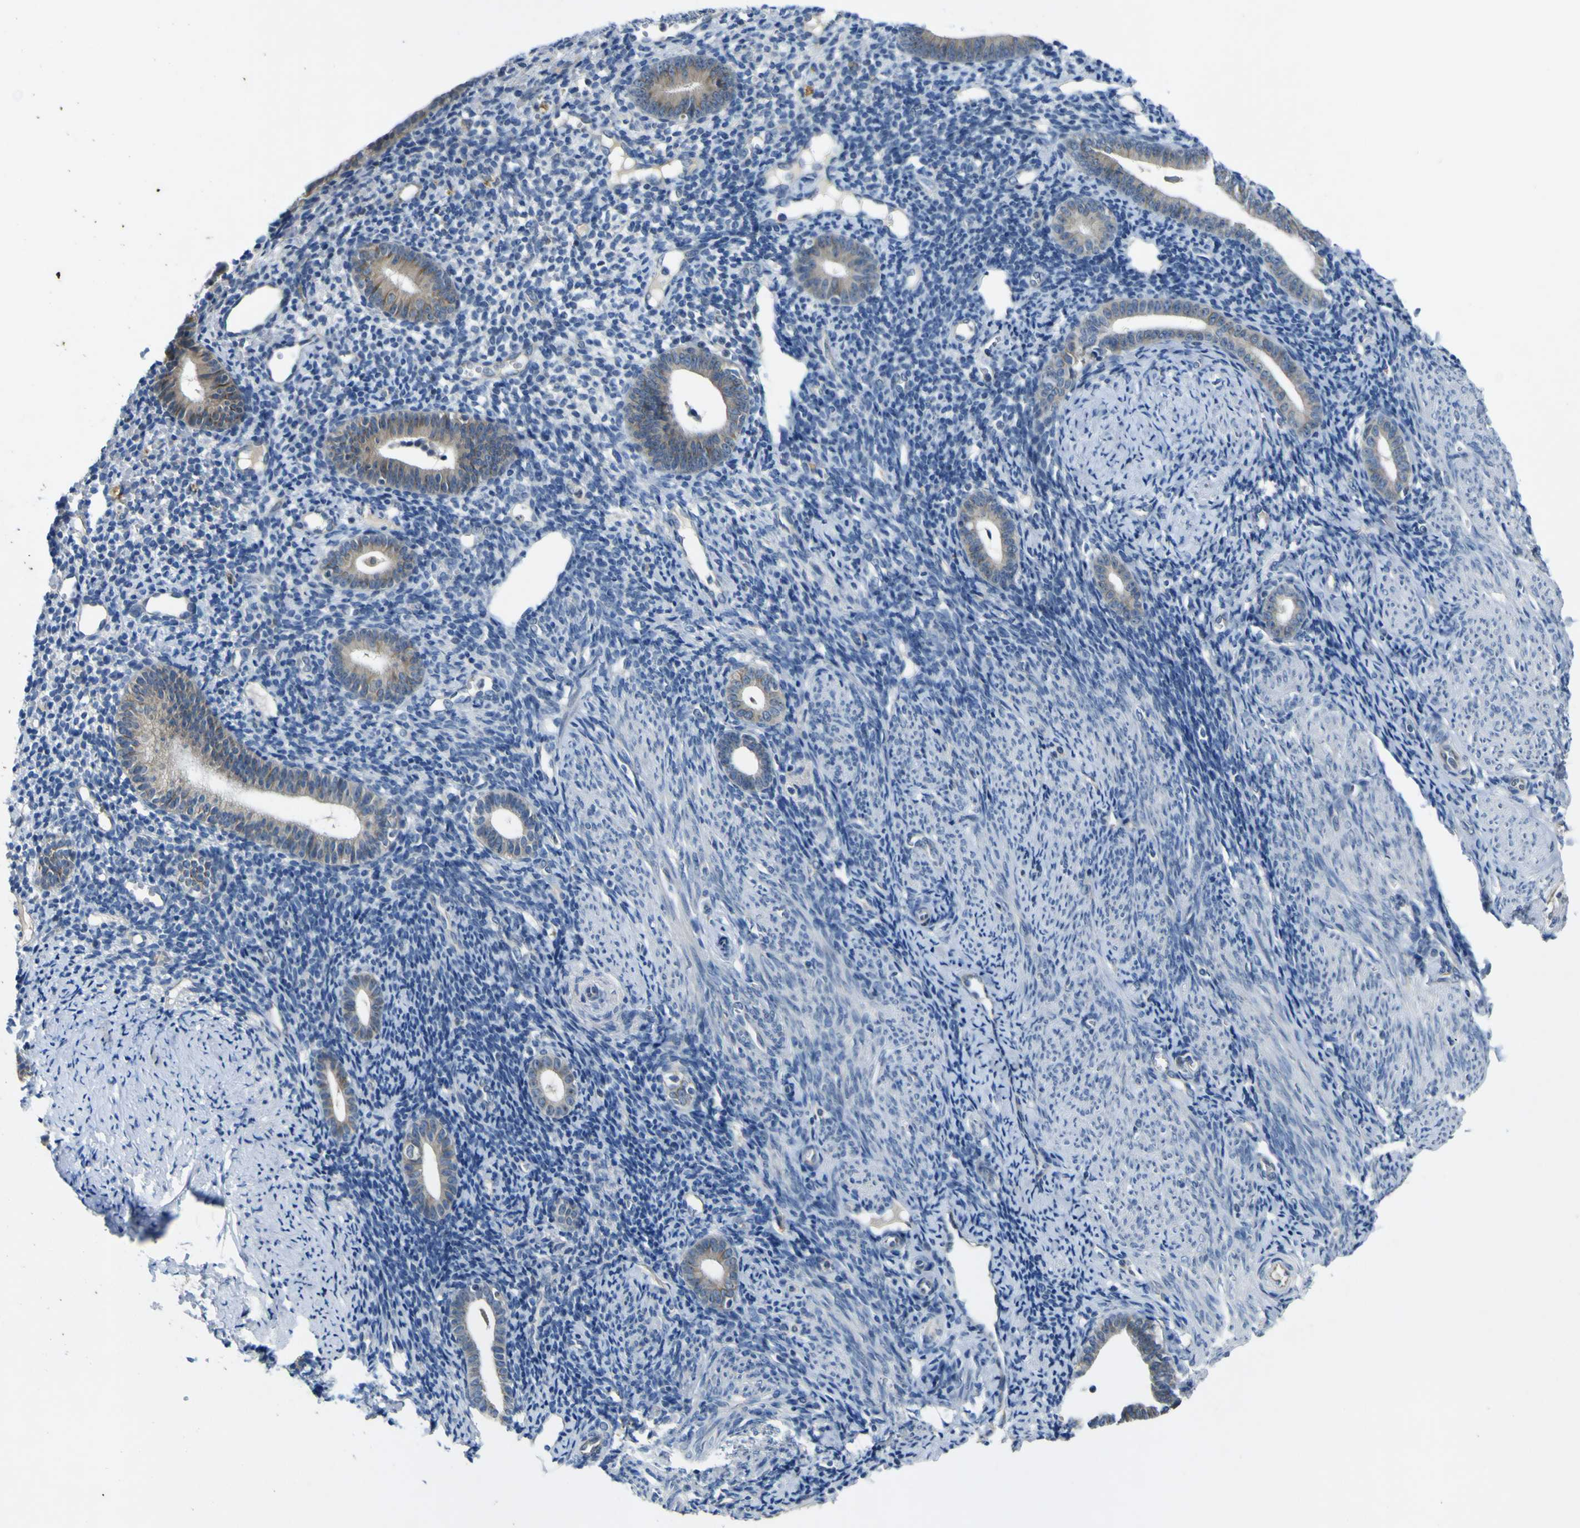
{"staining": {"intensity": "negative", "quantity": "none", "location": "none"}, "tissue": "endometrium", "cell_type": "Cells in endometrial stroma", "image_type": "normal", "snomed": [{"axis": "morphology", "description": "Normal tissue, NOS"}, {"axis": "topography", "description": "Endometrium"}], "caption": "Image shows no significant protein staining in cells in endometrial stroma of benign endometrium. Nuclei are stained in blue.", "gene": "LDLR", "patient": {"sex": "female", "age": 50}}